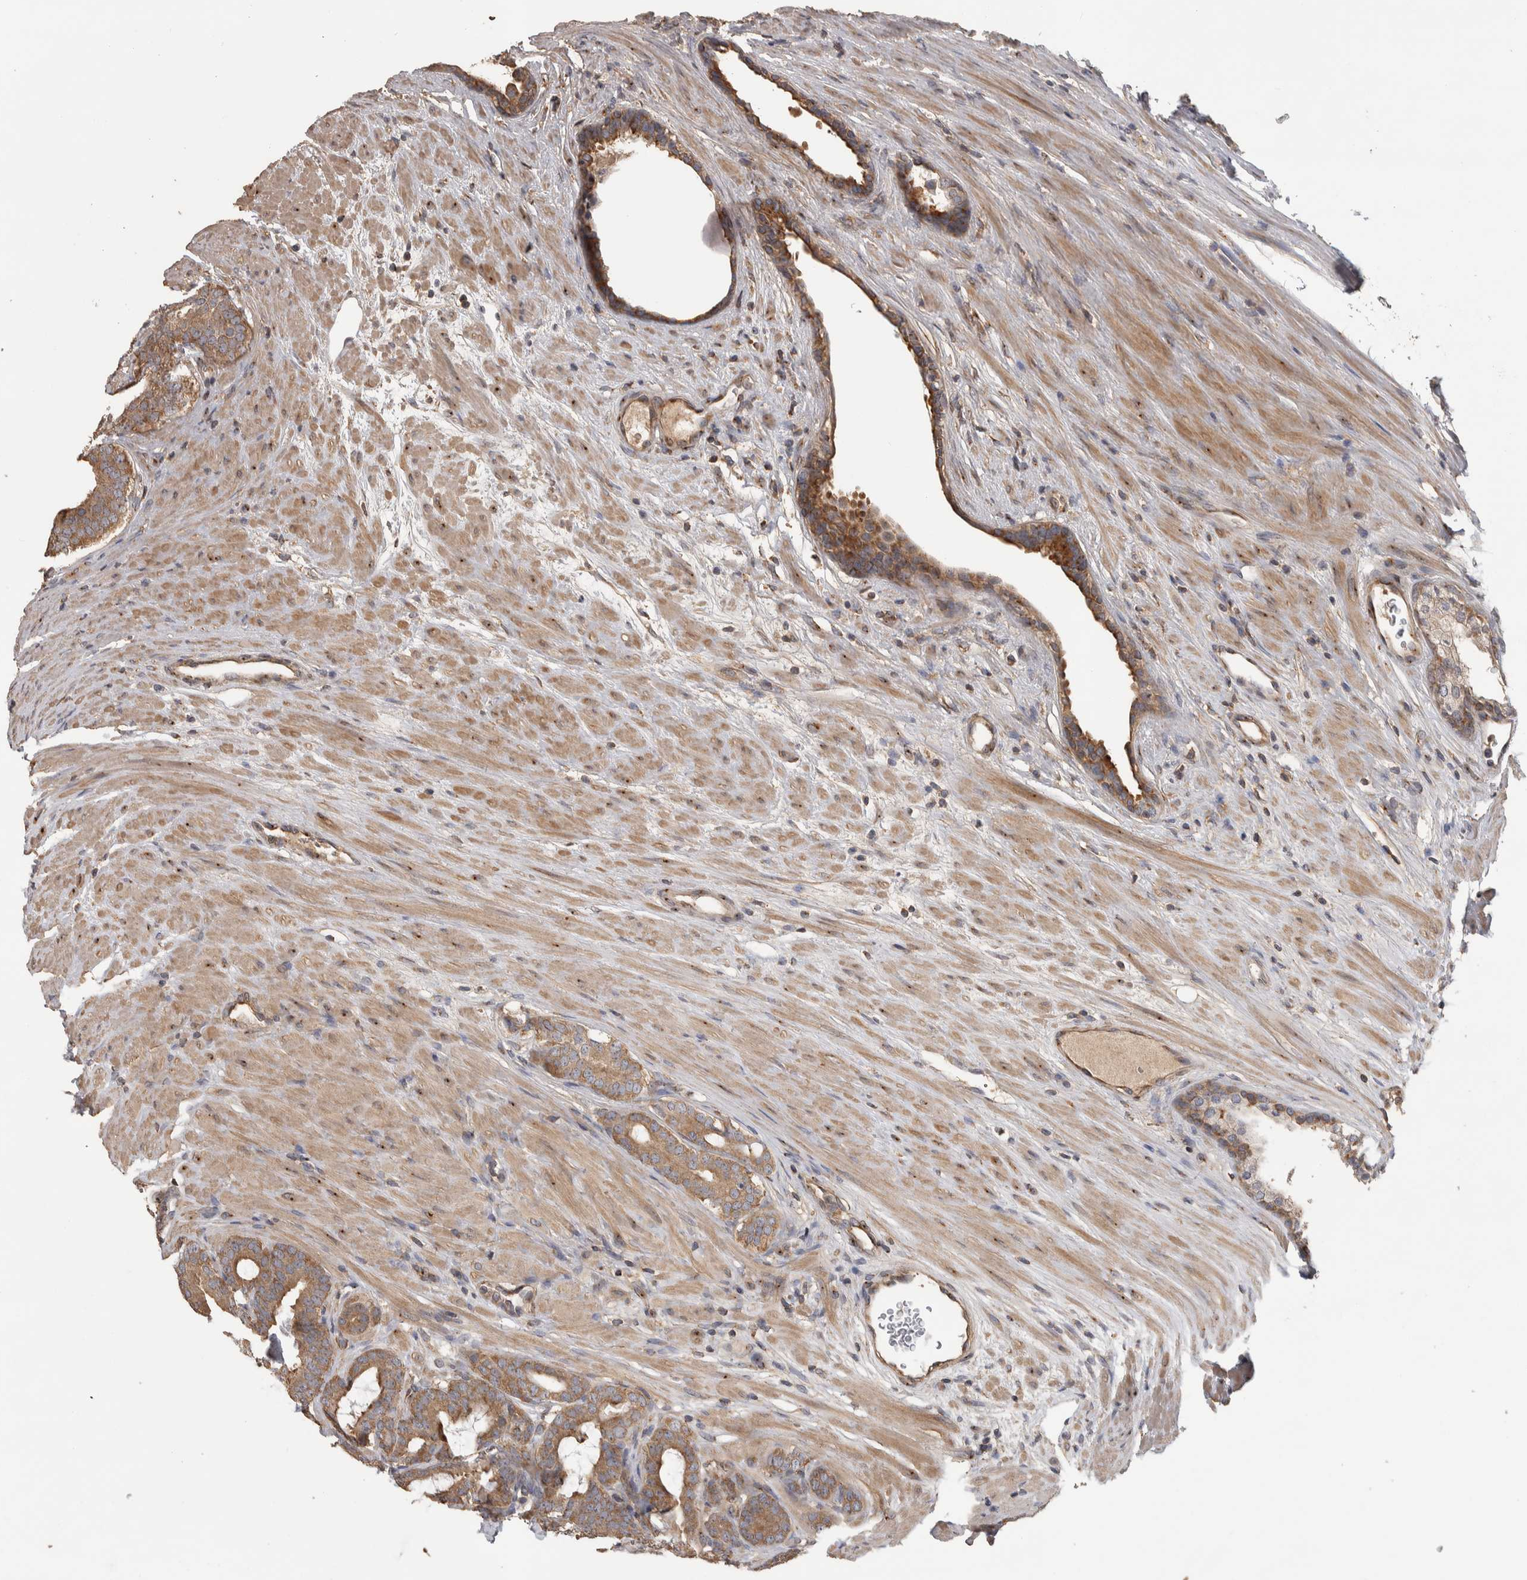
{"staining": {"intensity": "weak", "quantity": ">75%", "location": "cytoplasmic/membranous"}, "tissue": "prostate cancer", "cell_type": "Tumor cells", "image_type": "cancer", "snomed": [{"axis": "morphology", "description": "Adenocarcinoma, High grade"}, {"axis": "topography", "description": "Prostate"}], "caption": "This is an image of immunohistochemistry (IHC) staining of prostate cancer, which shows weak positivity in the cytoplasmic/membranous of tumor cells.", "gene": "IFRD1", "patient": {"sex": "male", "age": 60}}